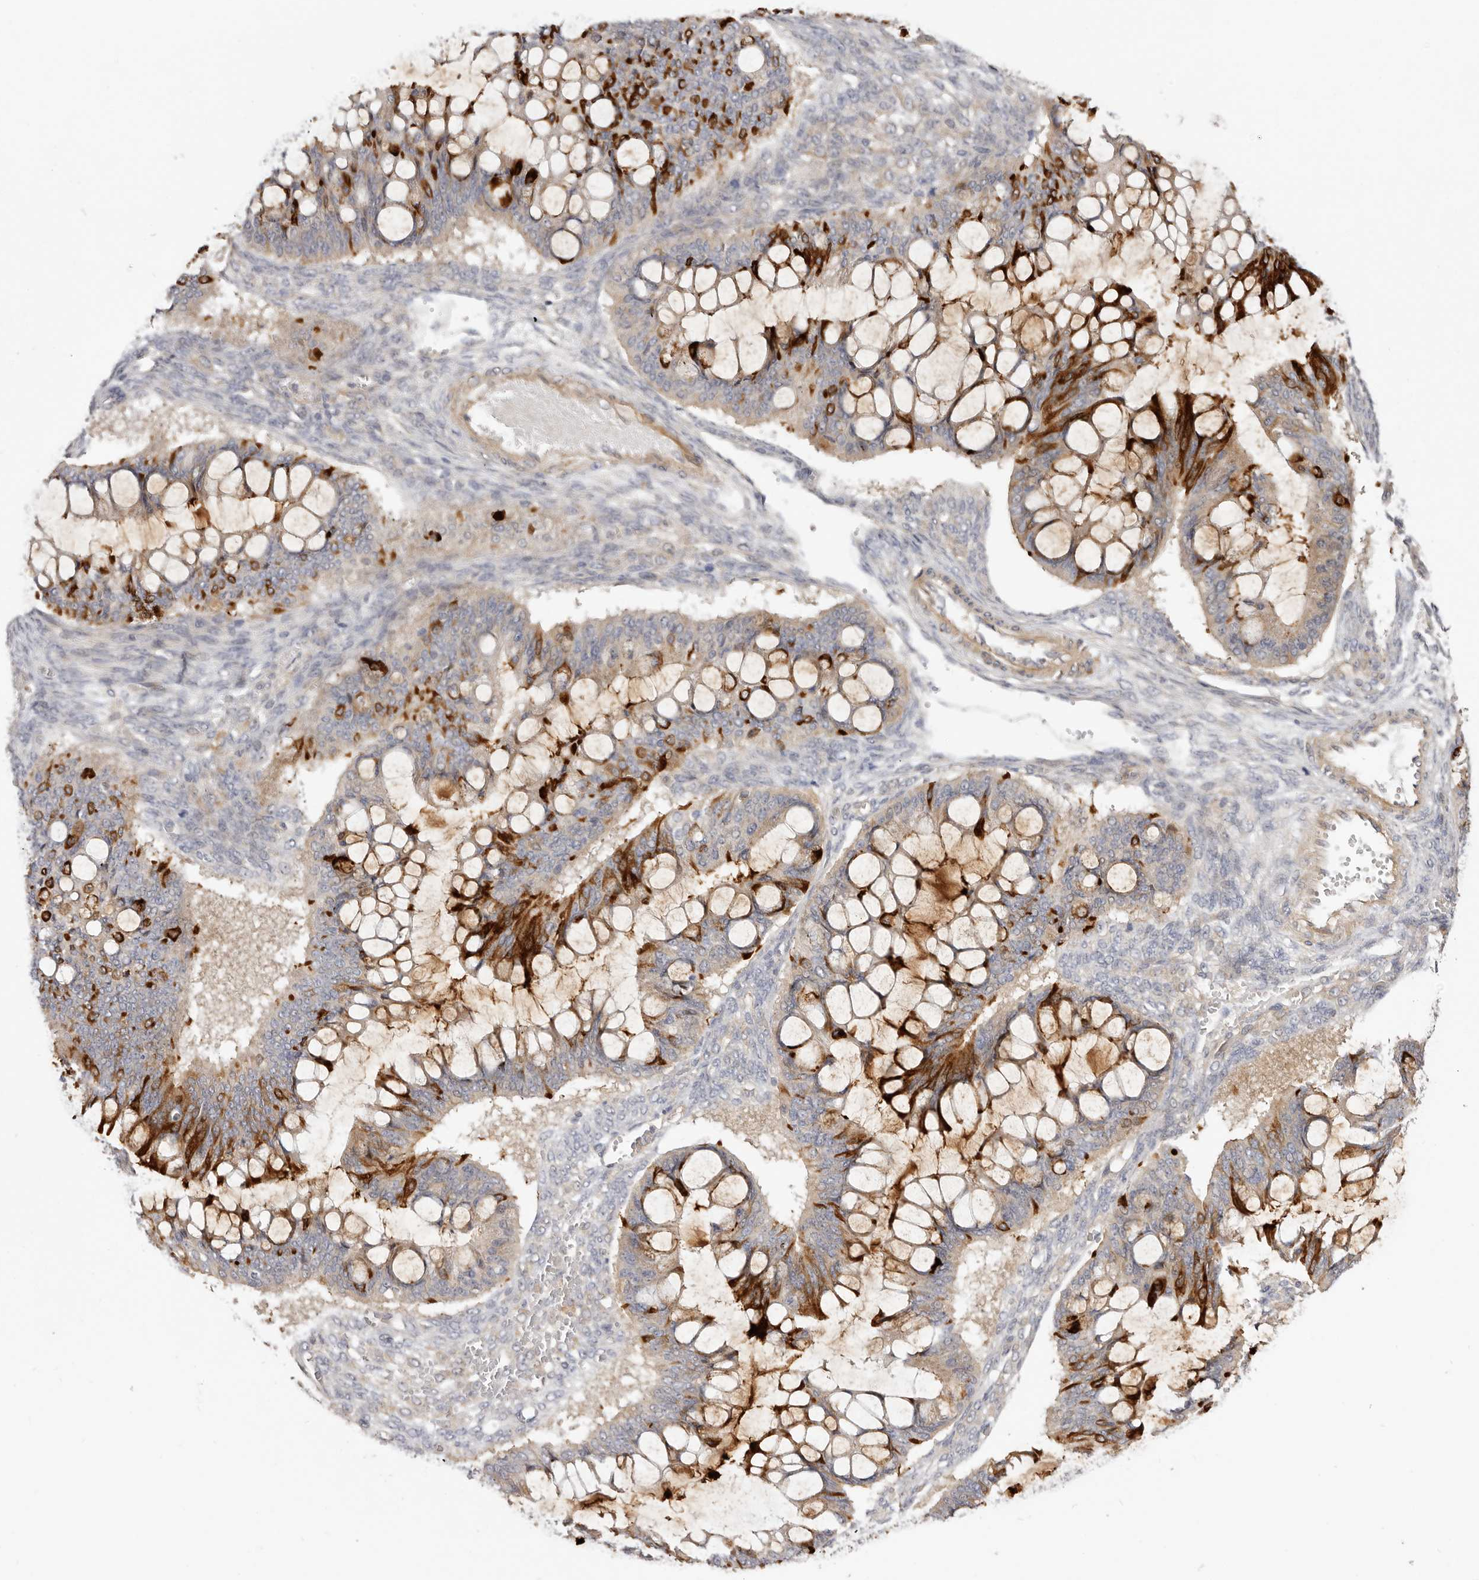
{"staining": {"intensity": "strong", "quantity": "25%-75%", "location": "cytoplasmic/membranous"}, "tissue": "ovarian cancer", "cell_type": "Tumor cells", "image_type": "cancer", "snomed": [{"axis": "morphology", "description": "Cystadenocarcinoma, mucinous, NOS"}, {"axis": "topography", "description": "Ovary"}], "caption": "IHC of human ovarian cancer (mucinous cystadenocarcinoma) demonstrates high levels of strong cytoplasmic/membranous positivity in about 25%-75% of tumor cells.", "gene": "ADAMTS9", "patient": {"sex": "female", "age": 73}}